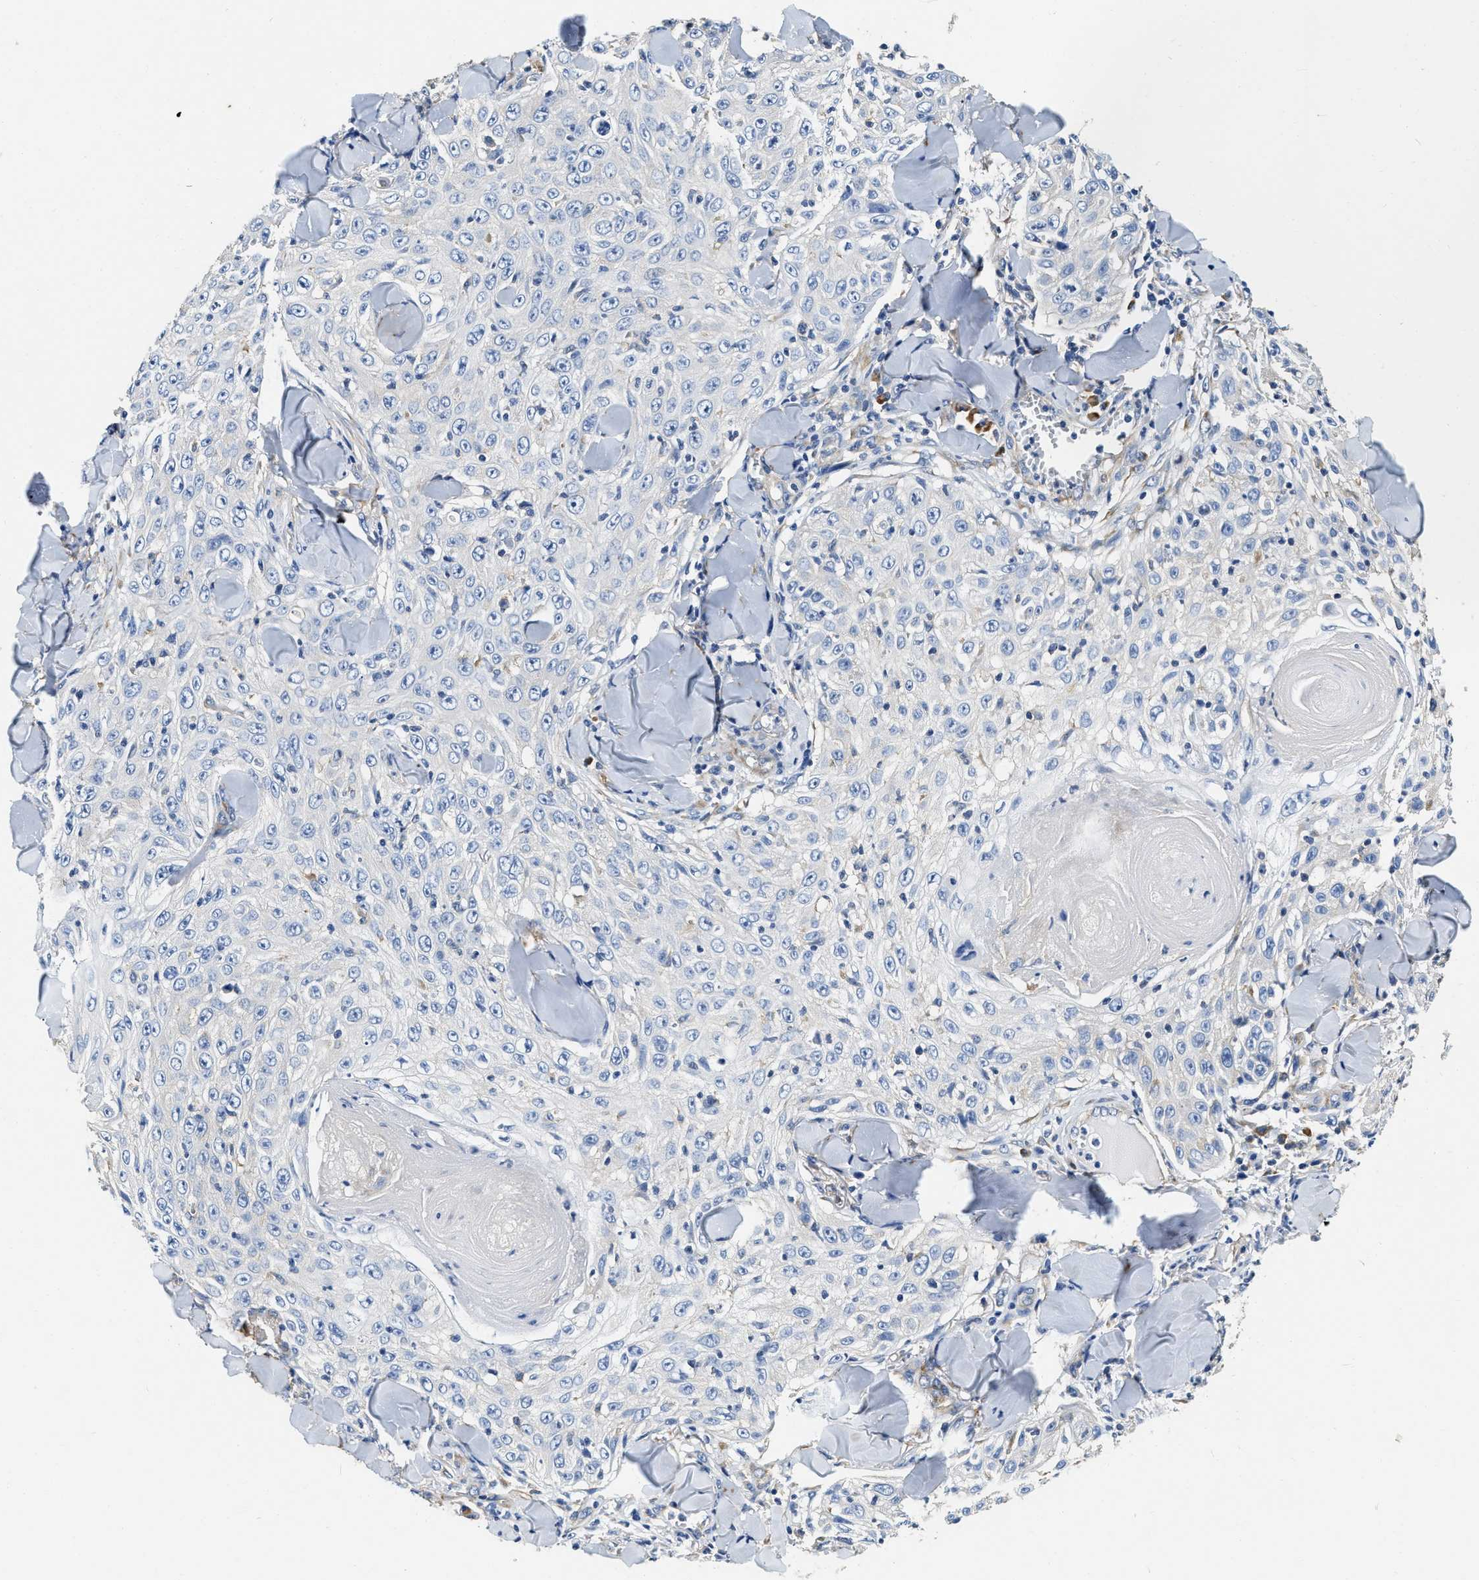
{"staining": {"intensity": "negative", "quantity": "none", "location": "none"}, "tissue": "skin cancer", "cell_type": "Tumor cells", "image_type": "cancer", "snomed": [{"axis": "morphology", "description": "Squamous cell carcinoma, NOS"}, {"axis": "topography", "description": "Skin"}], "caption": "An immunohistochemistry photomicrograph of skin cancer is shown. There is no staining in tumor cells of skin cancer. (Stains: DAB (3,3'-diaminobenzidine) immunohistochemistry (IHC) with hematoxylin counter stain, Microscopy: brightfield microscopy at high magnification).", "gene": "EIF2AK2", "patient": {"sex": "male", "age": 86}}